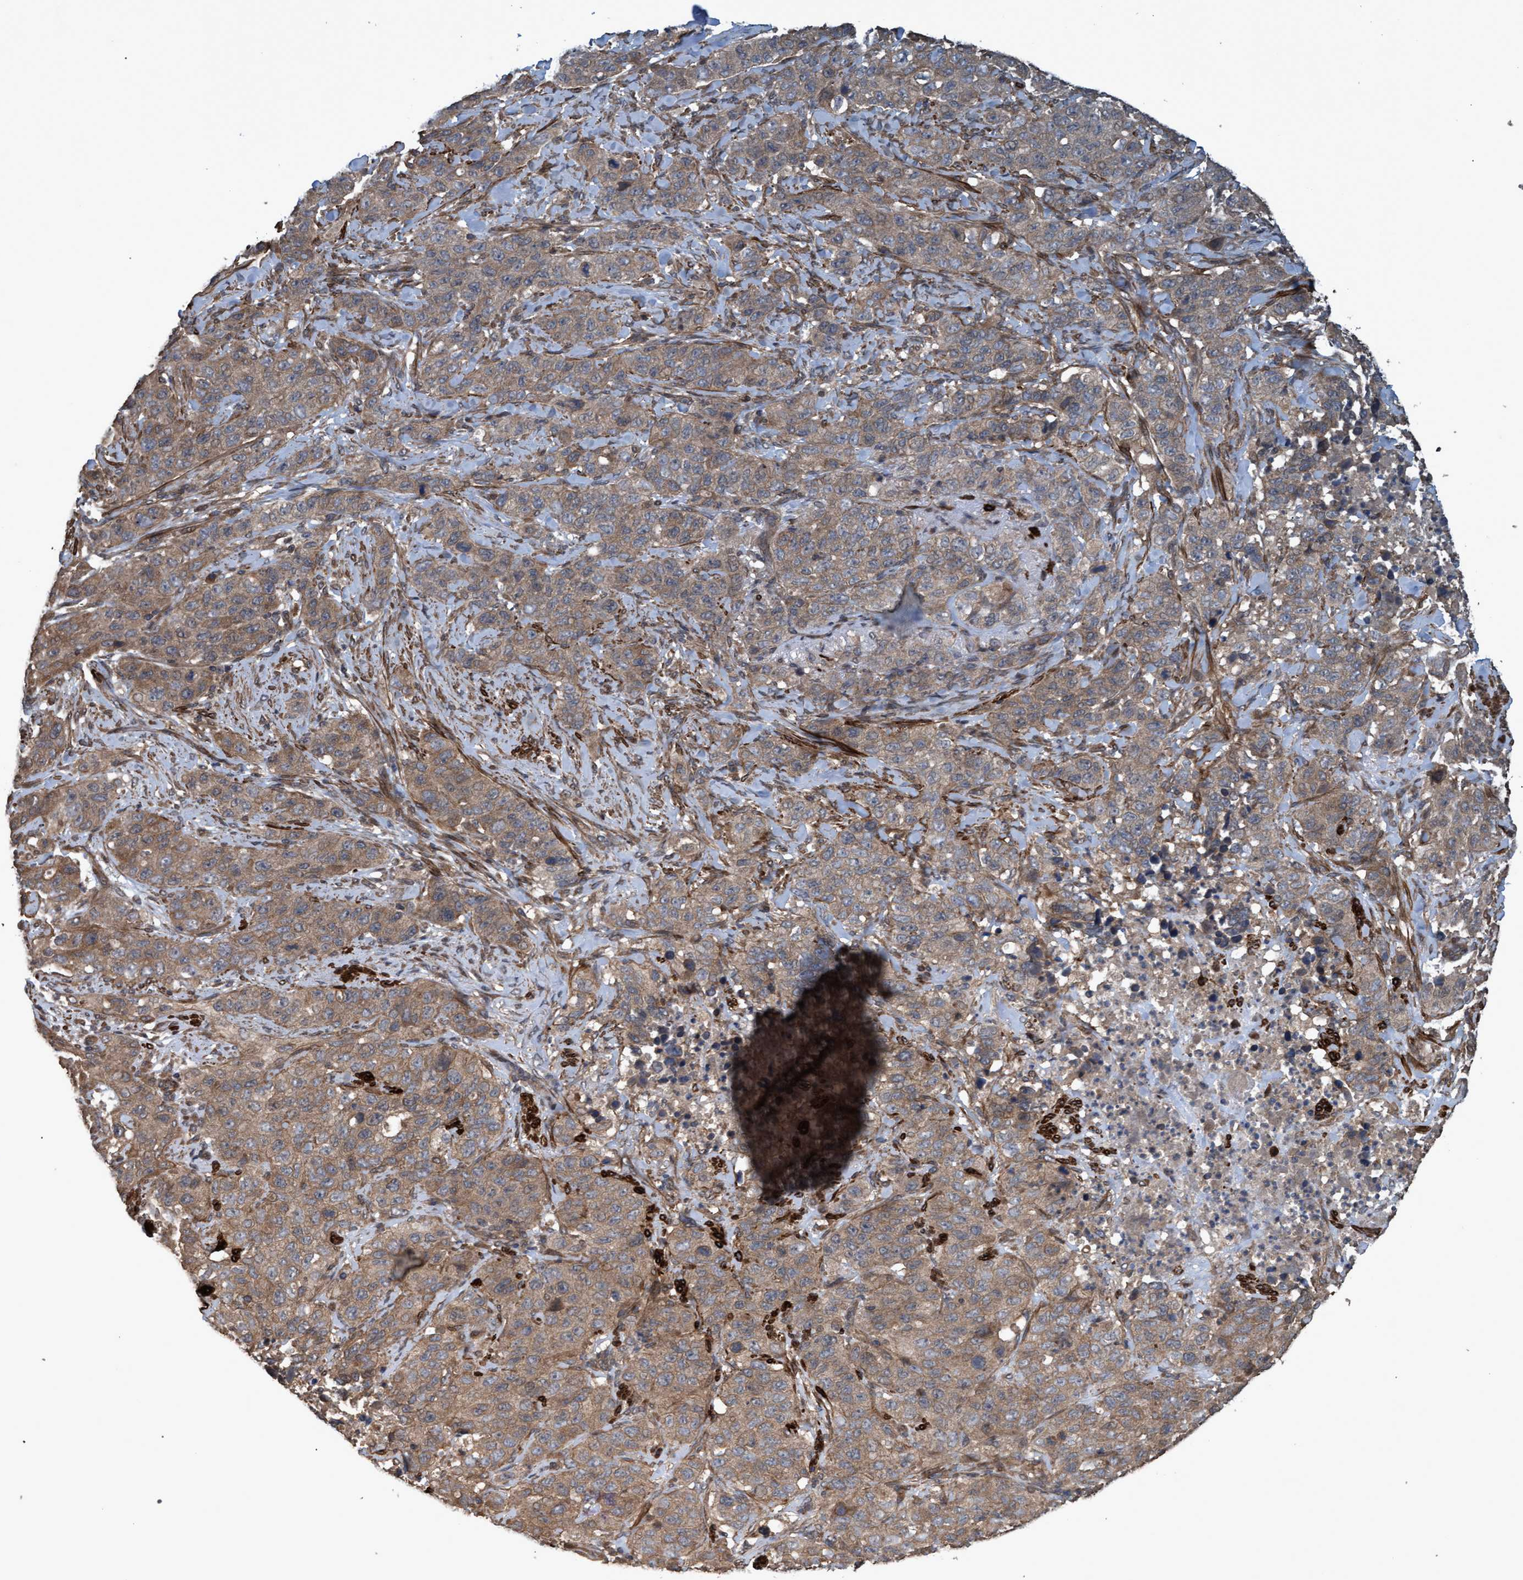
{"staining": {"intensity": "weak", "quantity": ">75%", "location": "cytoplasmic/membranous"}, "tissue": "stomach cancer", "cell_type": "Tumor cells", "image_type": "cancer", "snomed": [{"axis": "morphology", "description": "Adenocarcinoma, NOS"}, {"axis": "topography", "description": "Stomach"}], "caption": "Protein staining of adenocarcinoma (stomach) tissue displays weak cytoplasmic/membranous staining in approximately >75% of tumor cells. (DAB (3,3'-diaminobenzidine) = brown stain, brightfield microscopy at high magnification).", "gene": "GGT6", "patient": {"sex": "male", "age": 48}}